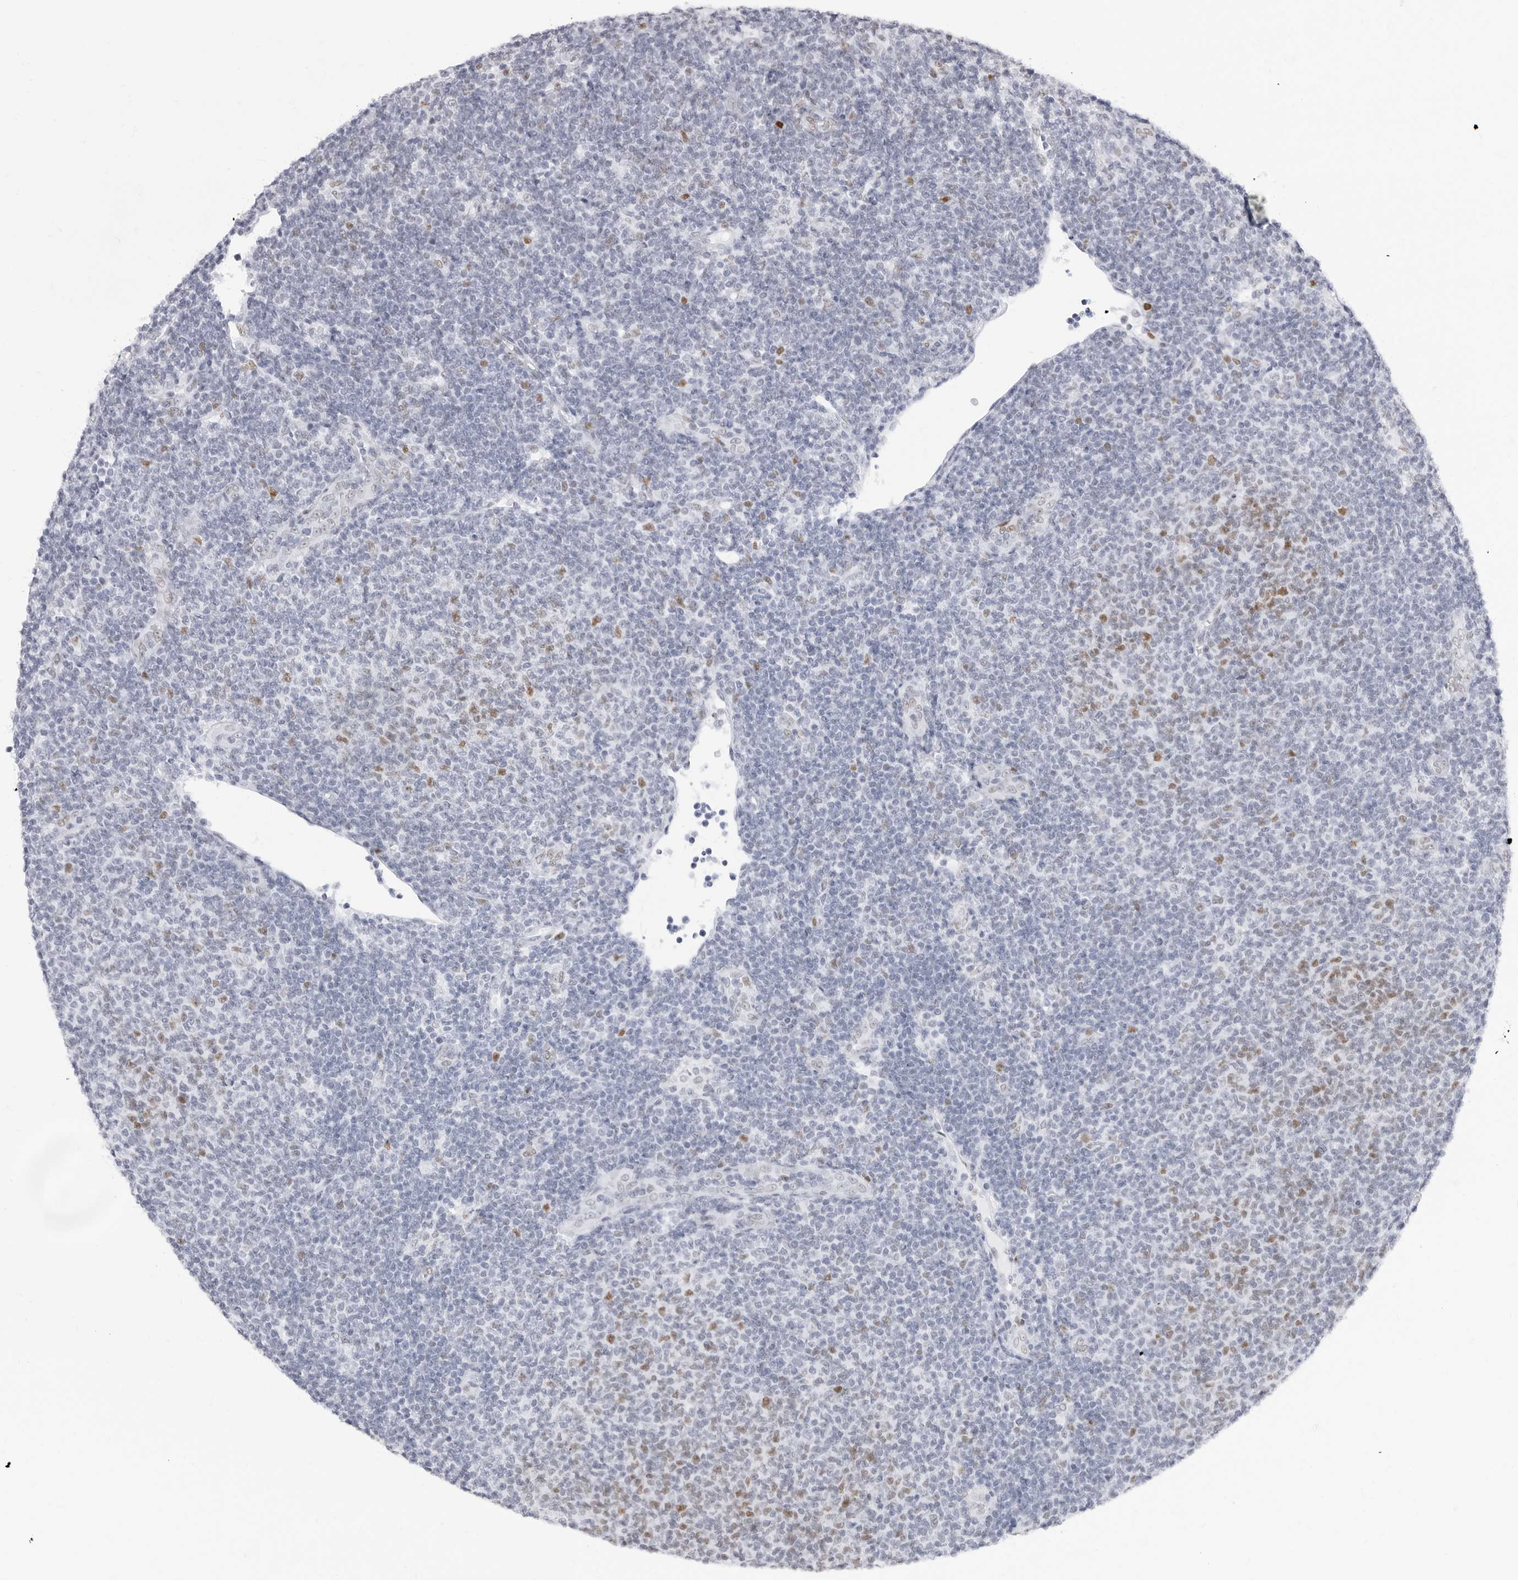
{"staining": {"intensity": "moderate", "quantity": "<25%", "location": "nuclear"}, "tissue": "lymphoma", "cell_type": "Tumor cells", "image_type": "cancer", "snomed": [{"axis": "morphology", "description": "Malignant lymphoma, non-Hodgkin's type, Low grade"}, {"axis": "topography", "description": "Lymph node"}], "caption": "Low-grade malignant lymphoma, non-Hodgkin's type stained with a brown dye demonstrates moderate nuclear positive expression in about <25% of tumor cells.", "gene": "NASP", "patient": {"sex": "male", "age": 66}}